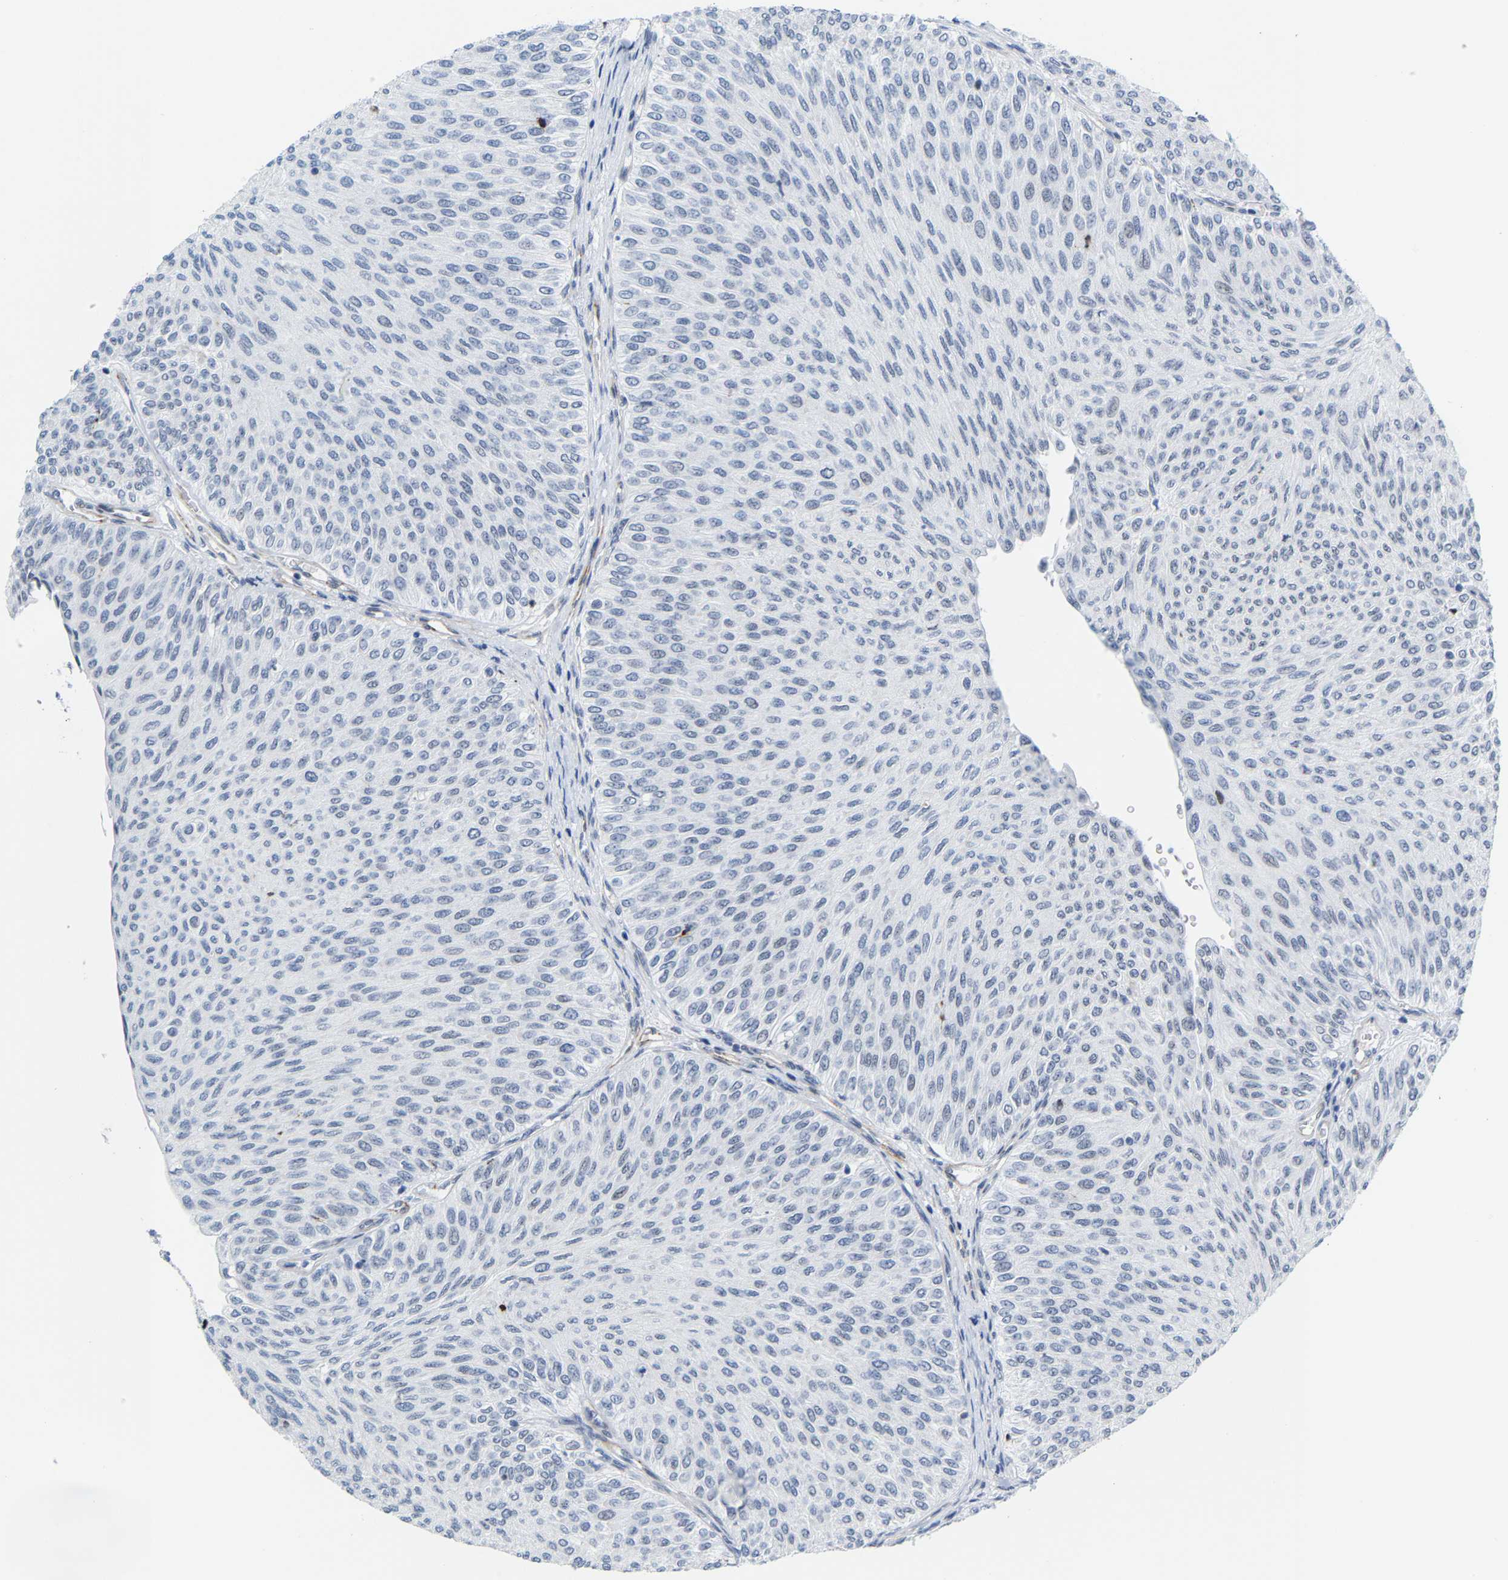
{"staining": {"intensity": "negative", "quantity": "none", "location": "none"}, "tissue": "urothelial cancer", "cell_type": "Tumor cells", "image_type": "cancer", "snomed": [{"axis": "morphology", "description": "Urothelial carcinoma, Low grade"}, {"axis": "topography", "description": "Urinary bladder"}], "caption": "Photomicrograph shows no significant protein positivity in tumor cells of urothelial cancer.", "gene": "FAM180A", "patient": {"sex": "male", "age": 78}}